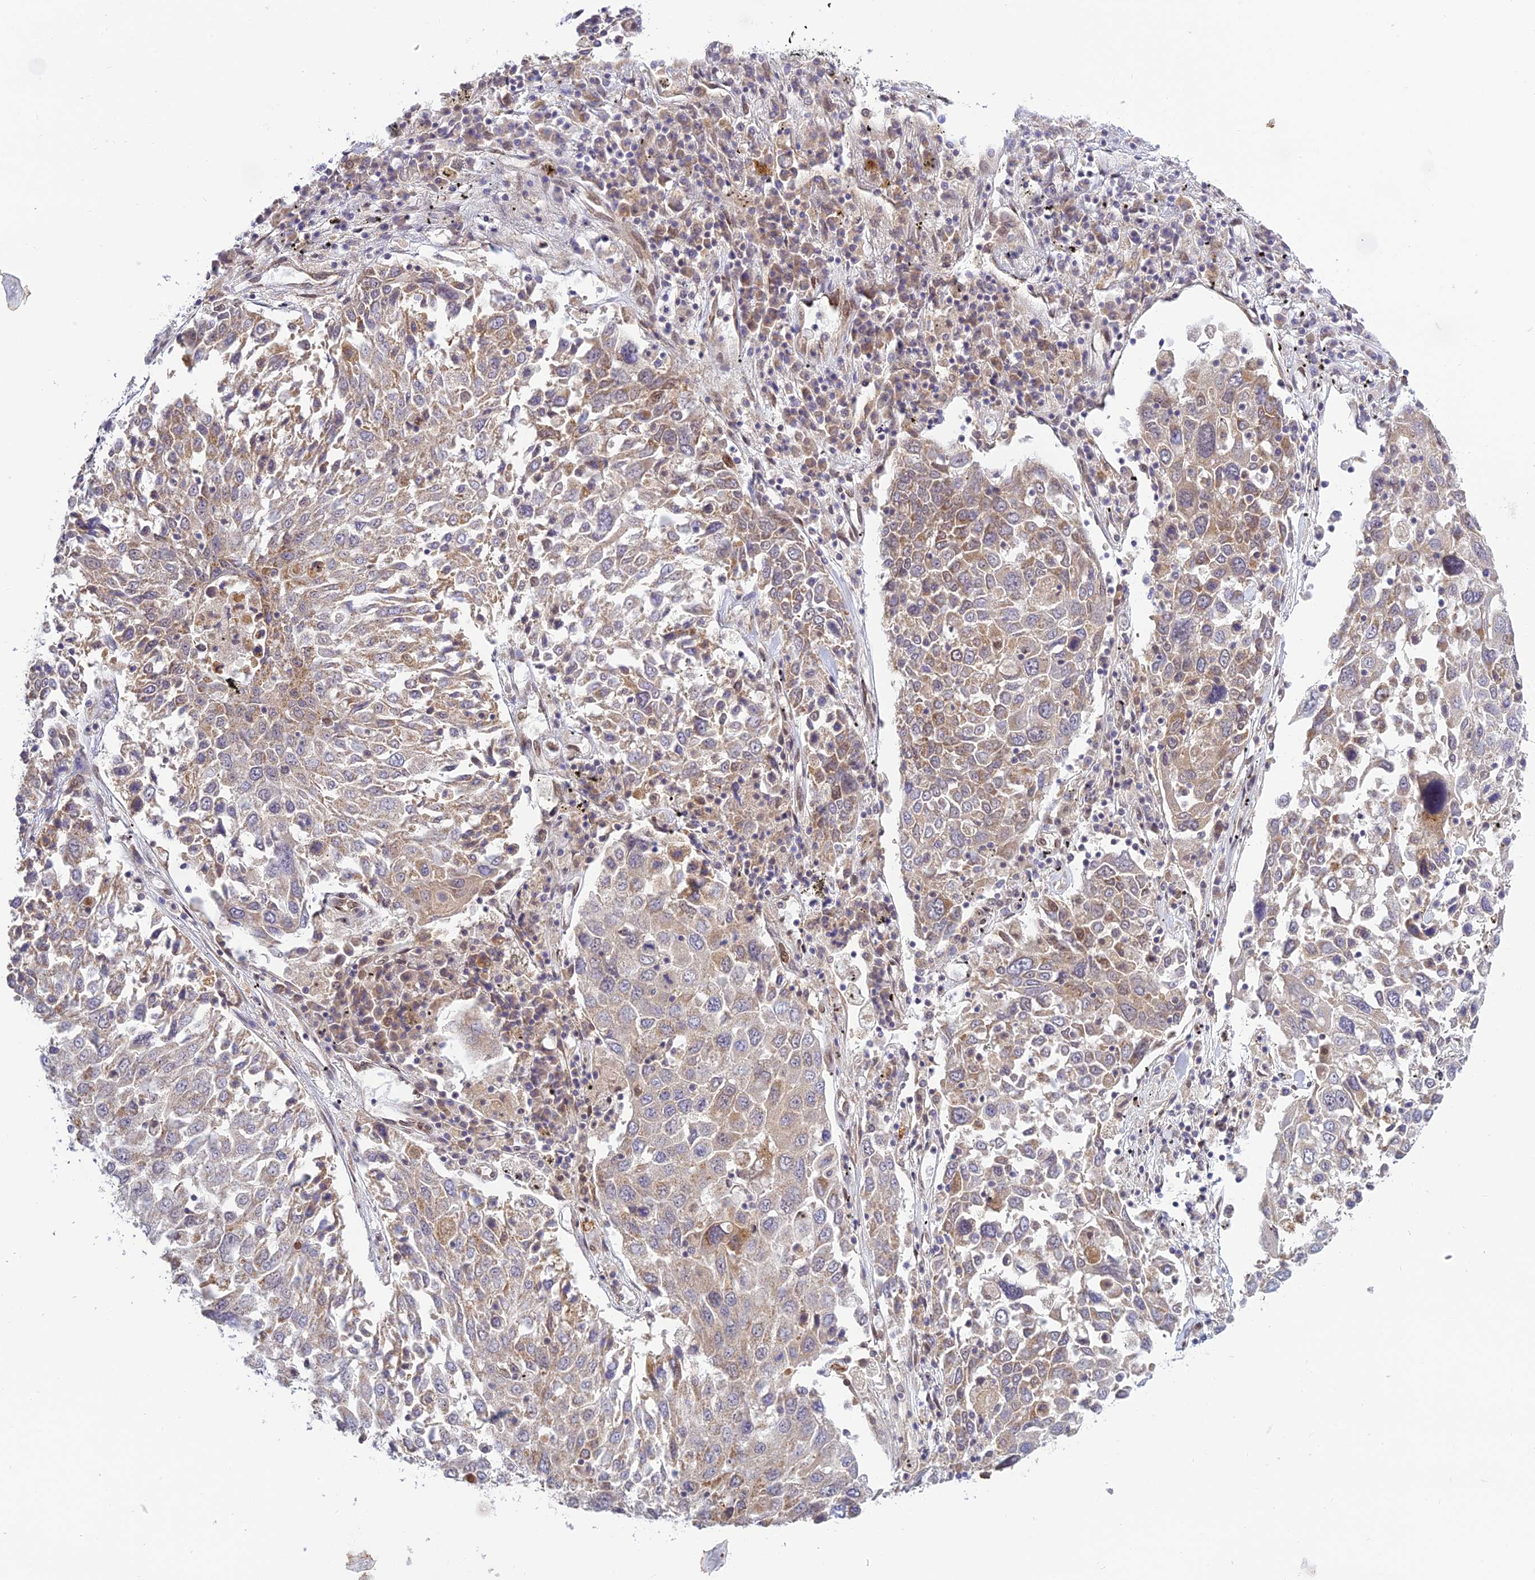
{"staining": {"intensity": "moderate", "quantity": "<25%", "location": "cytoplasmic/membranous"}, "tissue": "lung cancer", "cell_type": "Tumor cells", "image_type": "cancer", "snomed": [{"axis": "morphology", "description": "Squamous cell carcinoma, NOS"}, {"axis": "topography", "description": "Lung"}], "caption": "Protein expression analysis of squamous cell carcinoma (lung) displays moderate cytoplasmic/membranous positivity in about <25% of tumor cells.", "gene": "SKIC8", "patient": {"sex": "male", "age": 65}}